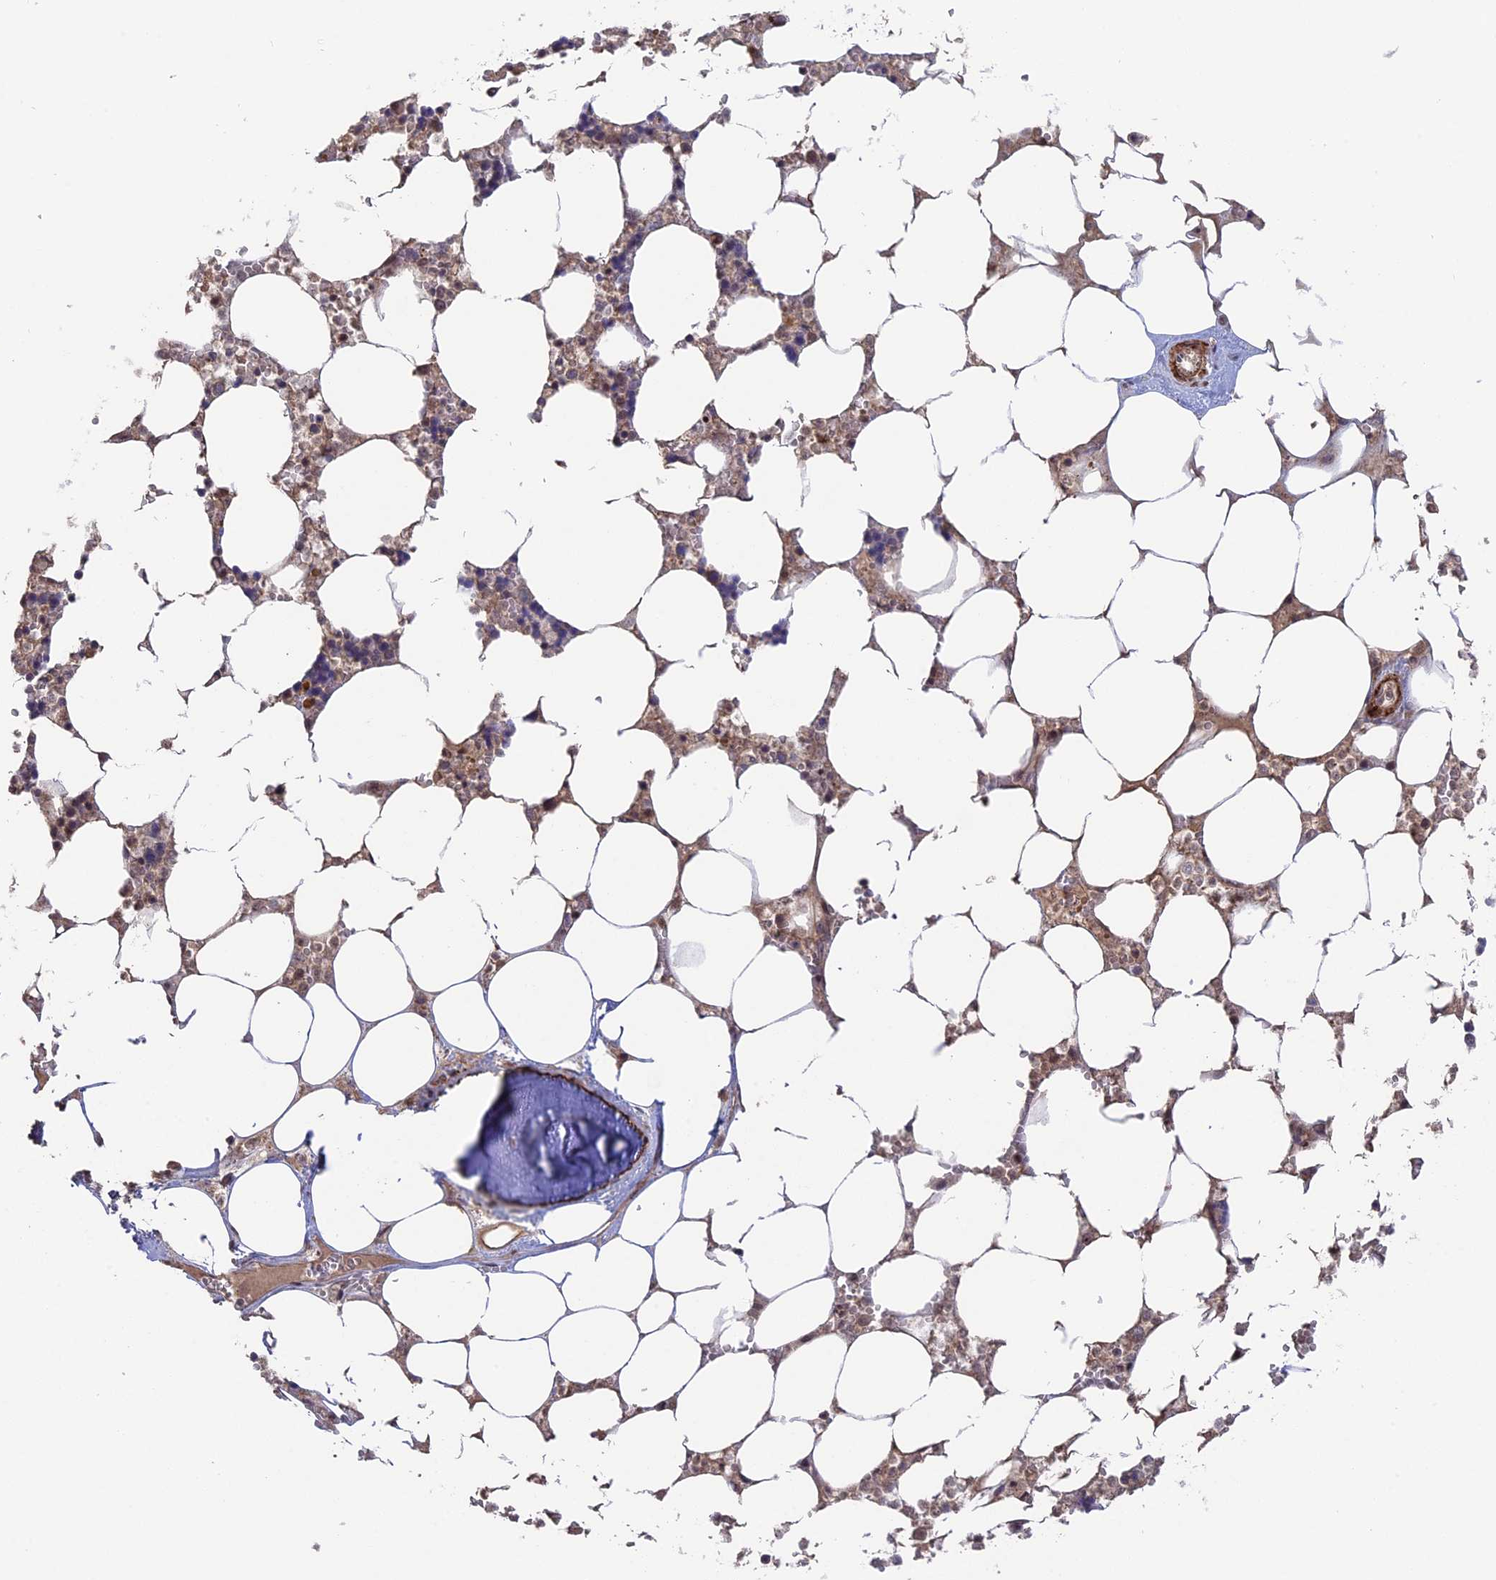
{"staining": {"intensity": "weak", "quantity": "25%-75%", "location": "cytoplasmic/membranous,nuclear"}, "tissue": "bone marrow", "cell_type": "Hematopoietic cells", "image_type": "normal", "snomed": [{"axis": "morphology", "description": "Normal tissue, NOS"}, {"axis": "topography", "description": "Bone marrow"}], "caption": "Protein expression analysis of normal bone marrow shows weak cytoplasmic/membranous,nuclear expression in about 25%-75% of hematopoietic cells.", "gene": "FAM98C", "patient": {"sex": "male", "age": 64}}